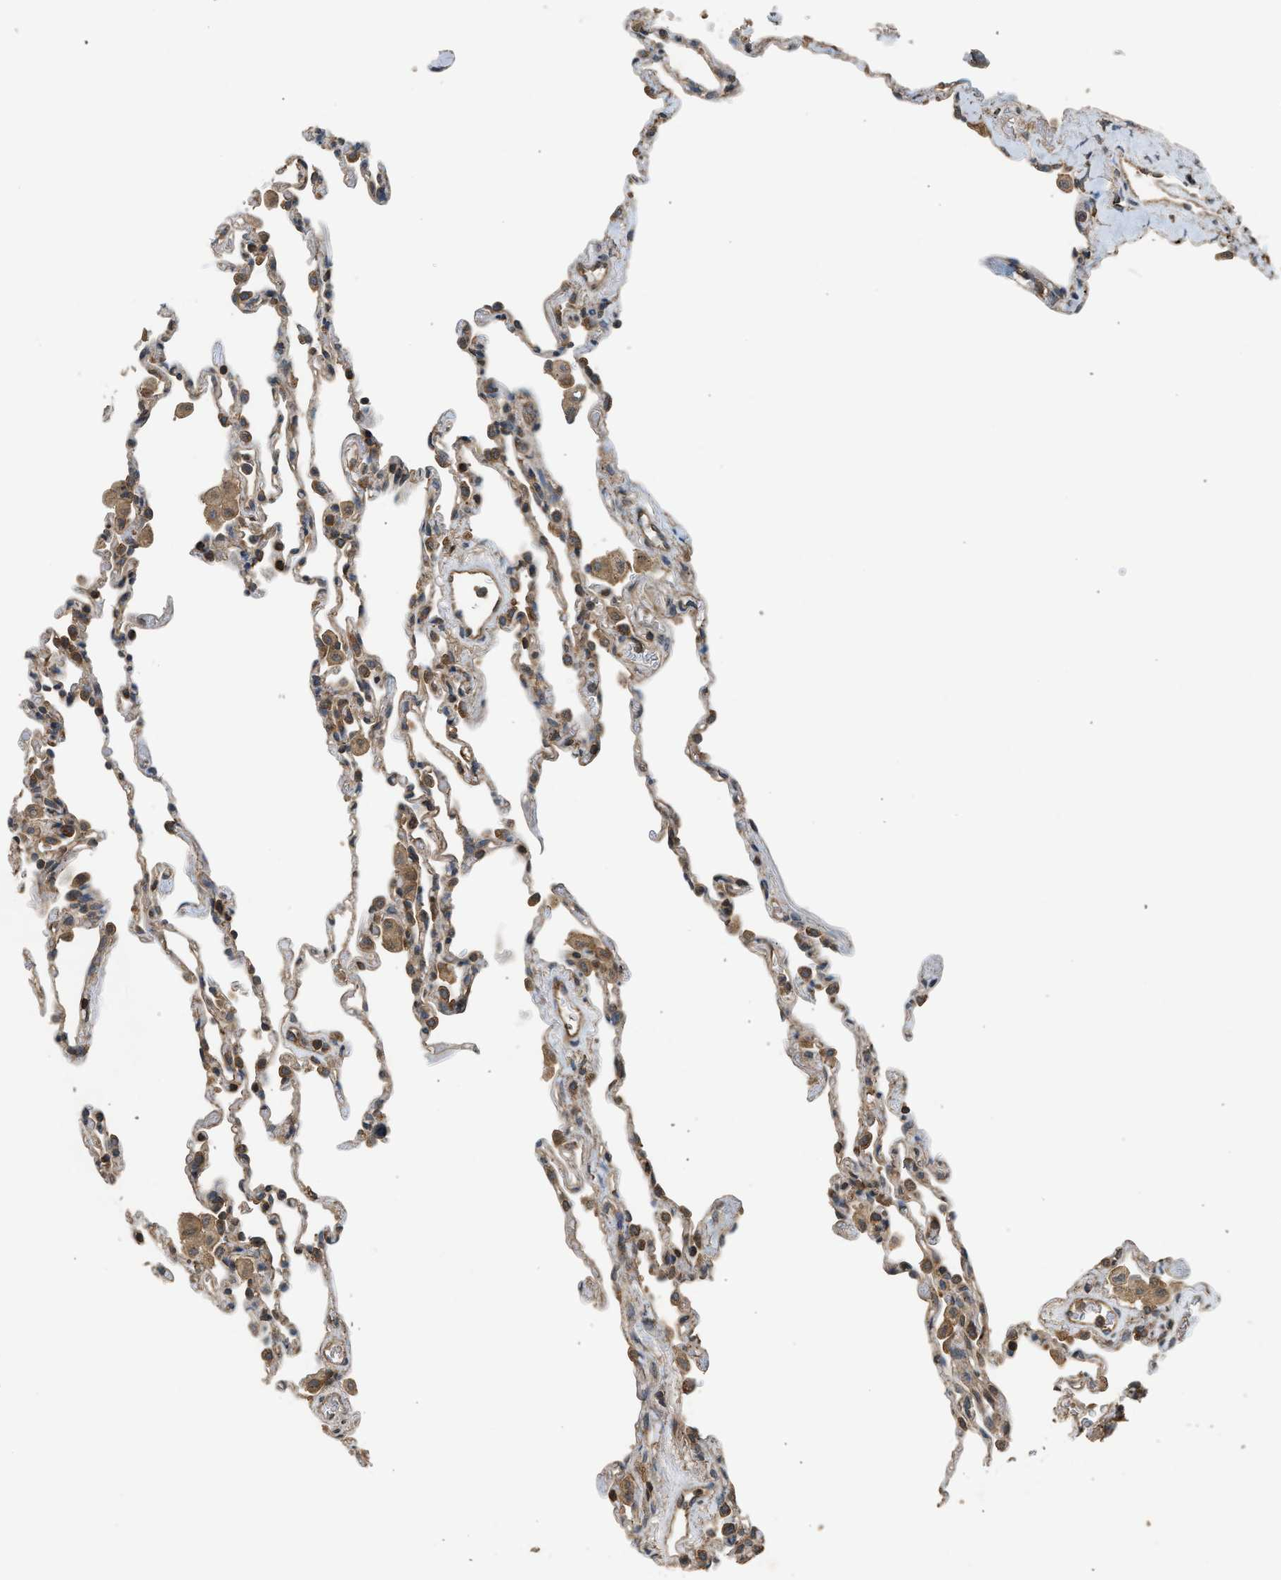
{"staining": {"intensity": "moderate", "quantity": "25%-75%", "location": "cytoplasmic/membranous"}, "tissue": "lung", "cell_type": "Alveolar cells", "image_type": "normal", "snomed": [{"axis": "morphology", "description": "Normal tissue, NOS"}, {"axis": "topography", "description": "Lung"}], "caption": "IHC histopathology image of benign lung stained for a protein (brown), which reveals medium levels of moderate cytoplasmic/membranous positivity in approximately 25%-75% of alveolar cells.", "gene": "HIP1R", "patient": {"sex": "male", "age": 59}}